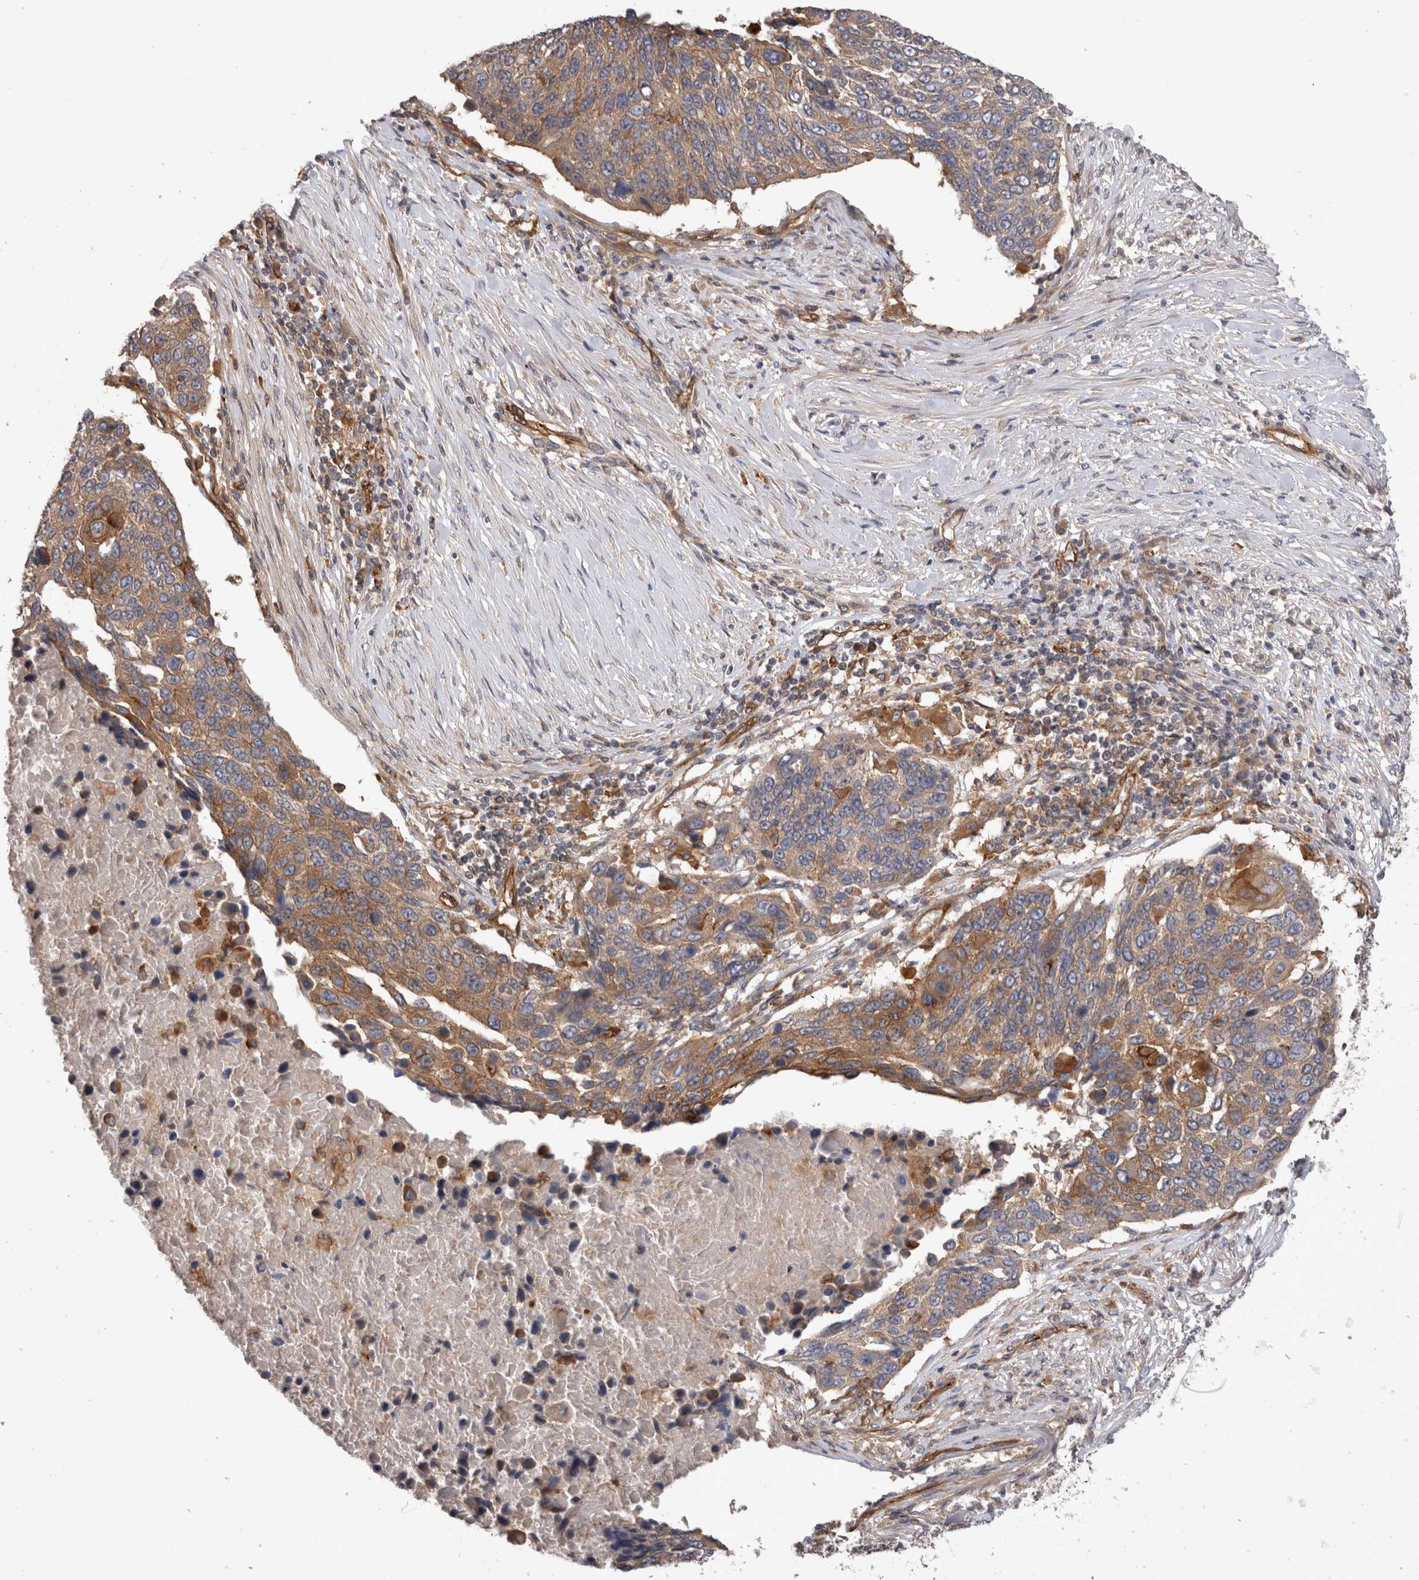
{"staining": {"intensity": "moderate", "quantity": ">75%", "location": "cytoplasmic/membranous"}, "tissue": "lung cancer", "cell_type": "Tumor cells", "image_type": "cancer", "snomed": [{"axis": "morphology", "description": "Squamous cell carcinoma, NOS"}, {"axis": "topography", "description": "Lung"}], "caption": "Protein analysis of lung cancer tissue displays moderate cytoplasmic/membranous staining in about >75% of tumor cells.", "gene": "BNIP2", "patient": {"sex": "male", "age": 66}}